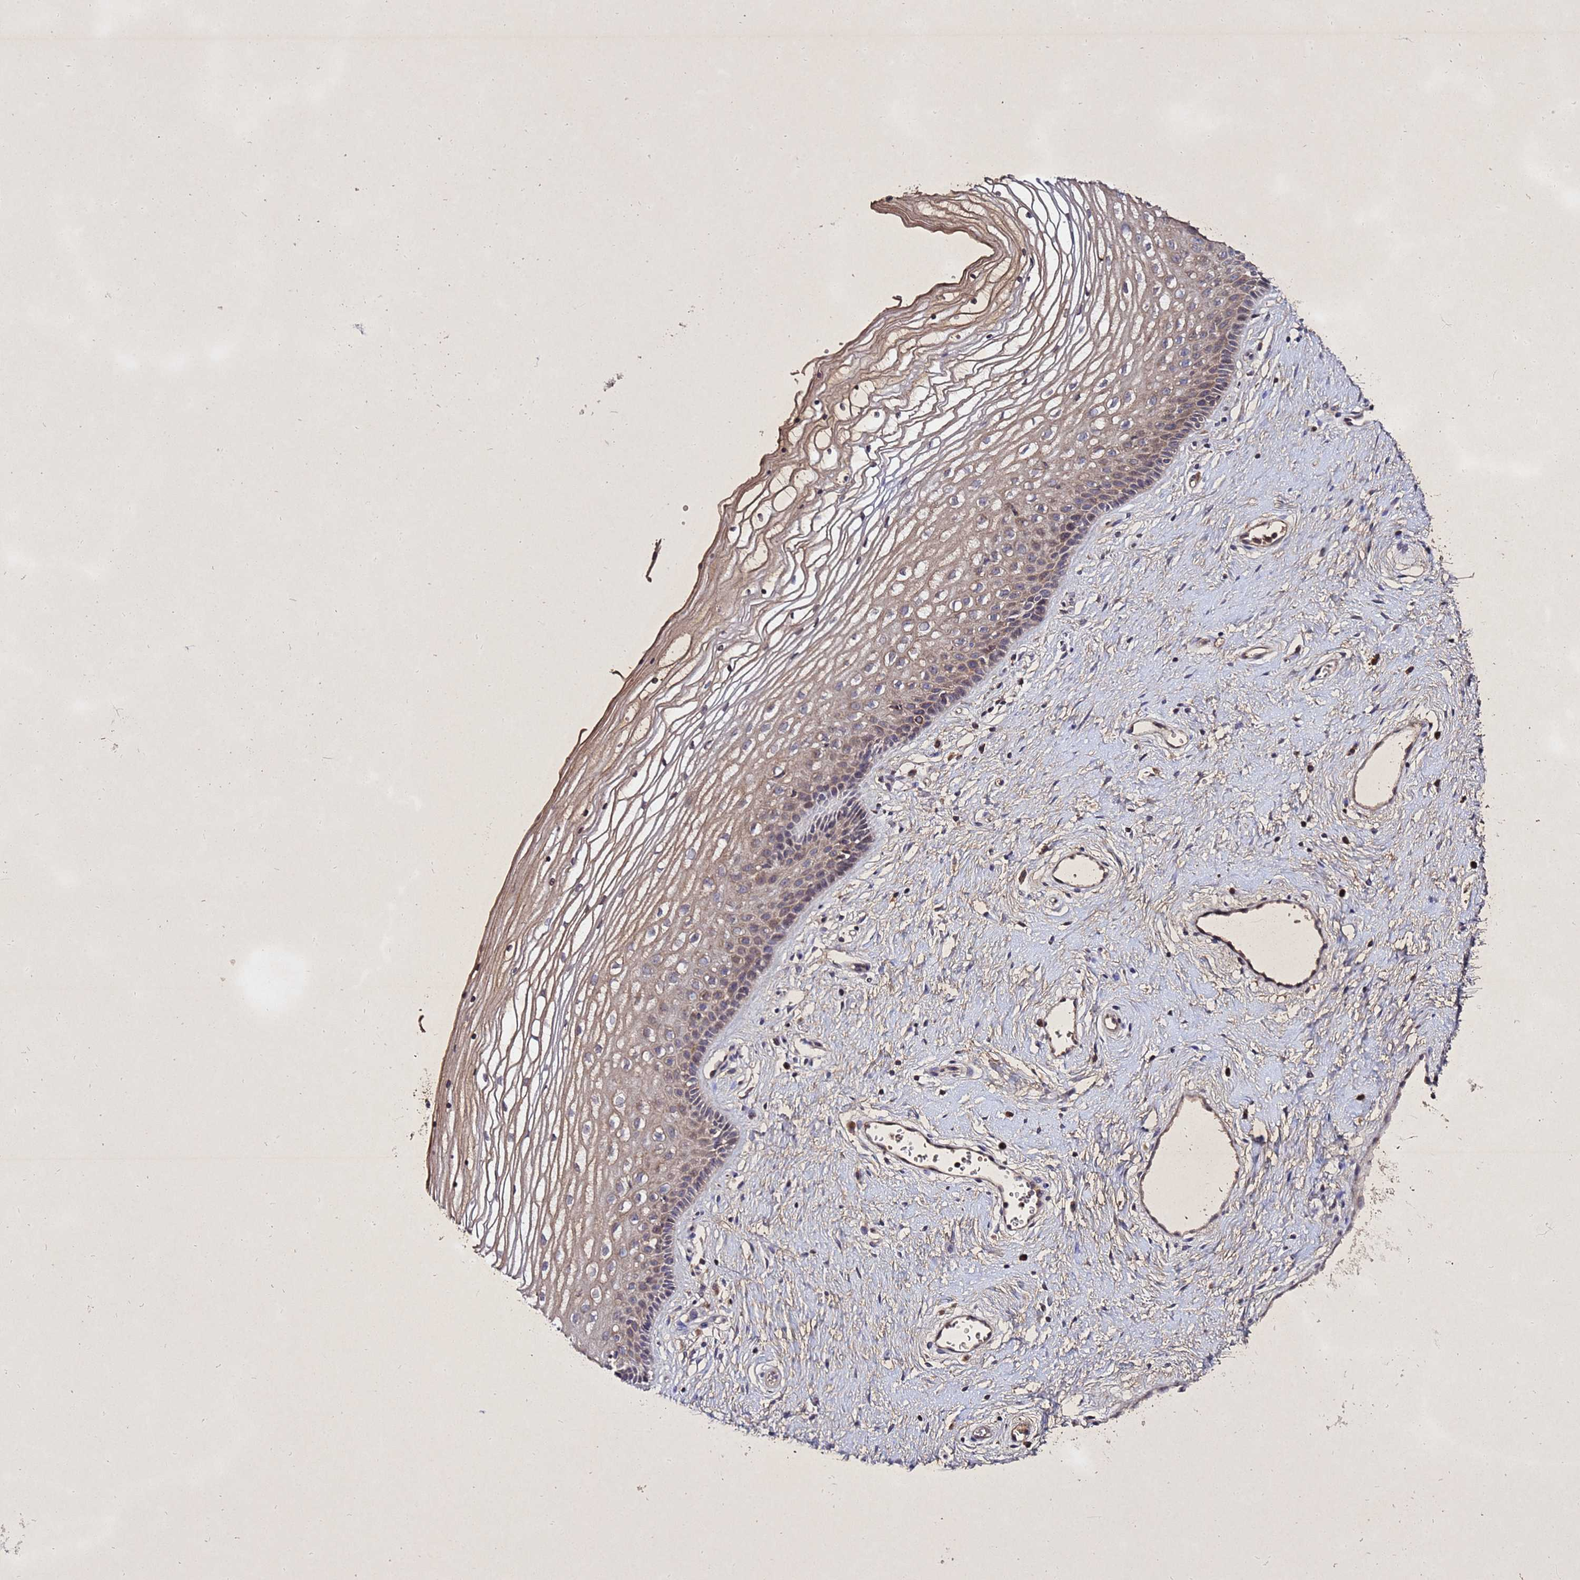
{"staining": {"intensity": "weak", "quantity": ">75%", "location": "cytoplasmic/membranous"}, "tissue": "vagina", "cell_type": "Squamous epithelial cells", "image_type": "normal", "snomed": [{"axis": "morphology", "description": "Normal tissue, NOS"}, {"axis": "topography", "description": "Vagina"}], "caption": "Brown immunohistochemical staining in benign vagina displays weak cytoplasmic/membranous staining in approximately >75% of squamous epithelial cells. The protein is shown in brown color, while the nuclei are stained blue.", "gene": "SV2B", "patient": {"sex": "female", "age": 46}}